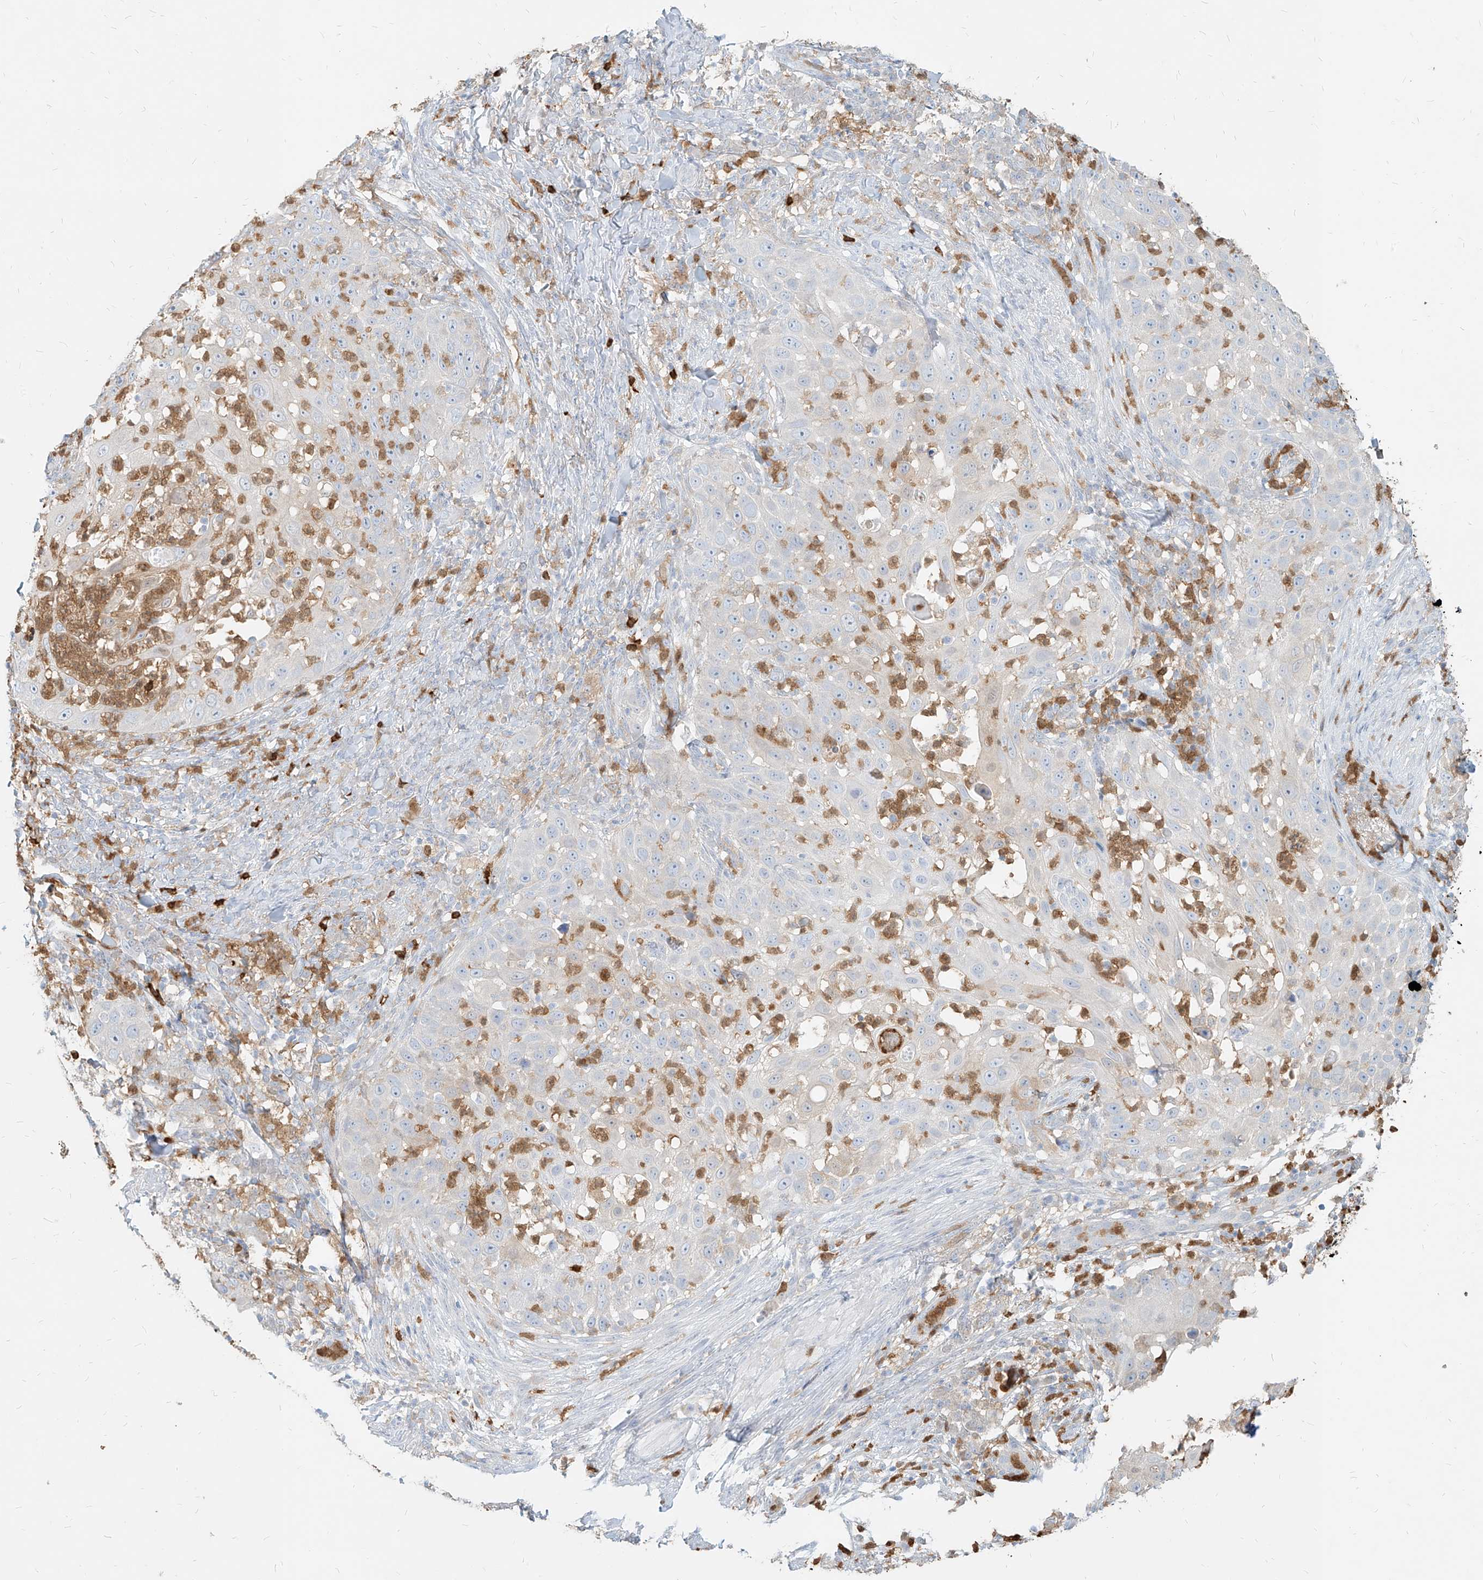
{"staining": {"intensity": "negative", "quantity": "none", "location": "none"}, "tissue": "skin cancer", "cell_type": "Tumor cells", "image_type": "cancer", "snomed": [{"axis": "morphology", "description": "Squamous cell carcinoma, NOS"}, {"axis": "topography", "description": "Skin"}], "caption": "An IHC image of skin squamous cell carcinoma is shown. There is no staining in tumor cells of skin squamous cell carcinoma.", "gene": "PGD", "patient": {"sex": "female", "age": 44}}